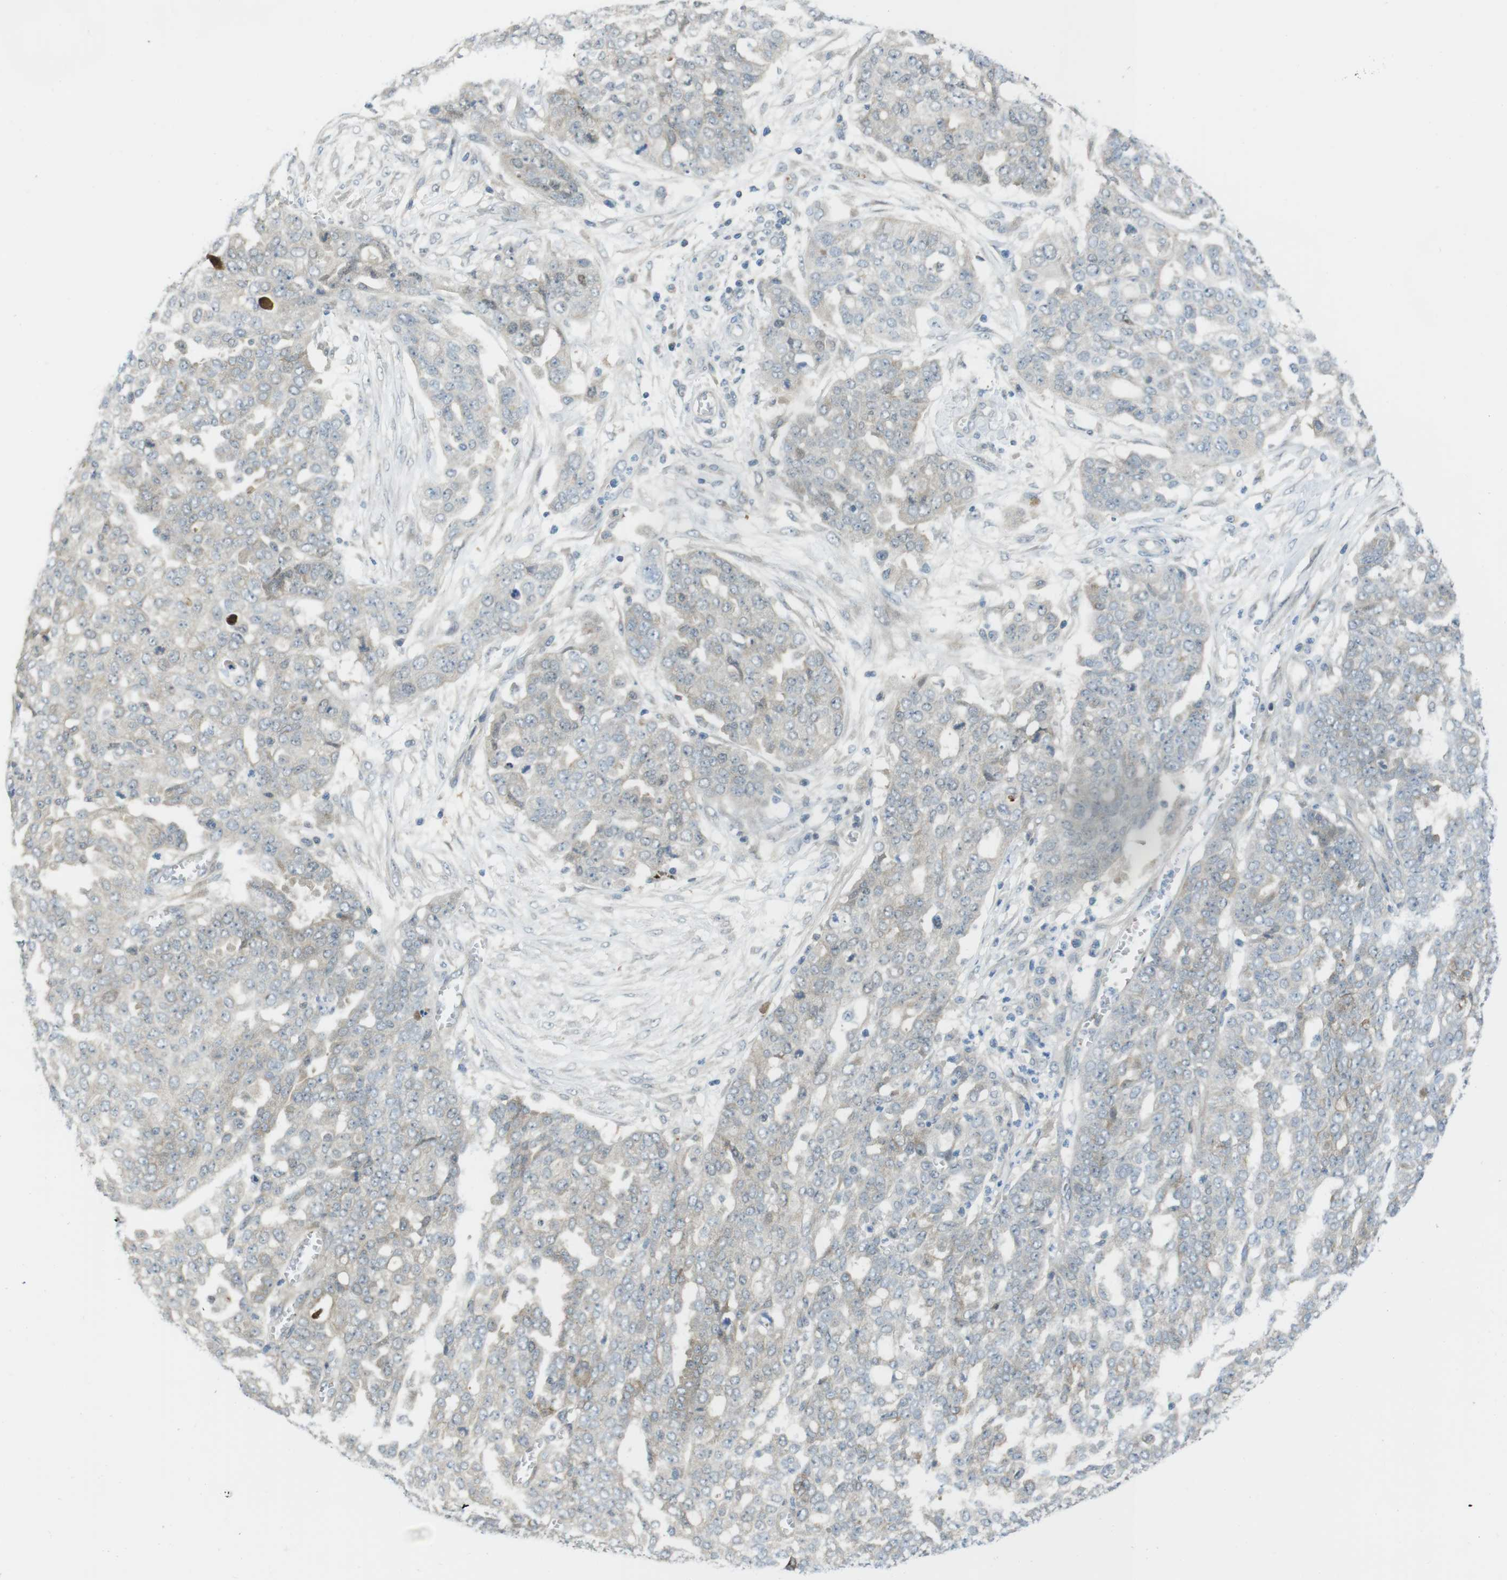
{"staining": {"intensity": "weak", "quantity": "25%-75%", "location": "cytoplasmic/membranous"}, "tissue": "ovarian cancer", "cell_type": "Tumor cells", "image_type": "cancer", "snomed": [{"axis": "morphology", "description": "Cystadenocarcinoma, serous, NOS"}, {"axis": "topography", "description": "Soft tissue"}, {"axis": "topography", "description": "Ovary"}], "caption": "Human ovarian cancer (serous cystadenocarcinoma) stained with a brown dye exhibits weak cytoplasmic/membranous positive positivity in about 25%-75% of tumor cells.", "gene": "CASP2", "patient": {"sex": "female", "age": 57}}